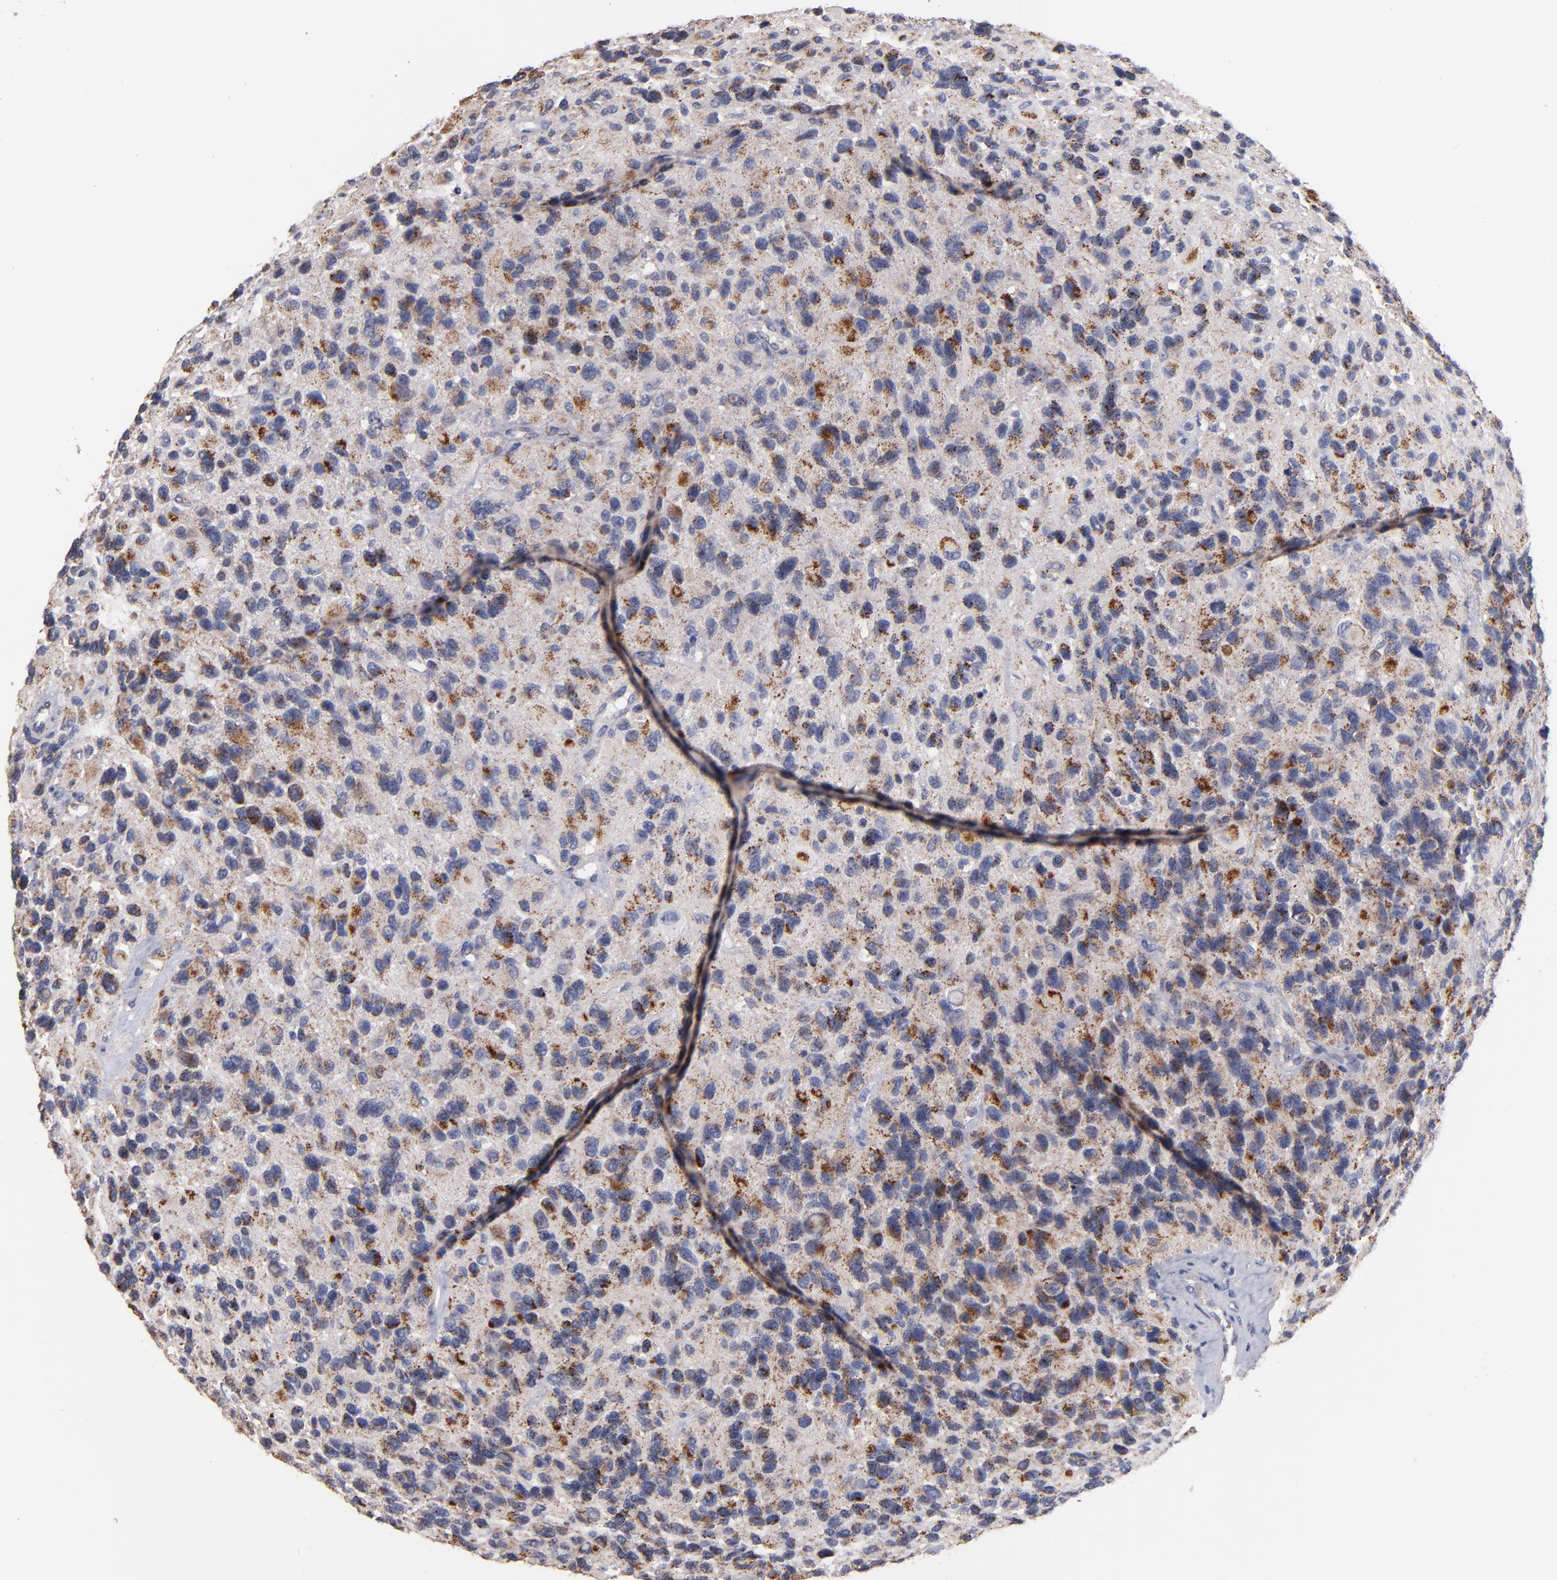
{"staining": {"intensity": "moderate", "quantity": "25%-75%", "location": "cytoplasmic/membranous"}, "tissue": "glioma", "cell_type": "Tumor cells", "image_type": "cancer", "snomed": [{"axis": "morphology", "description": "Glioma, malignant, High grade"}, {"axis": "topography", "description": "Brain"}], "caption": "Malignant glioma (high-grade) tissue shows moderate cytoplasmic/membranous staining in about 25%-75% of tumor cells, visualized by immunohistochemistry.", "gene": "DIABLO", "patient": {"sex": "male", "age": 77}}